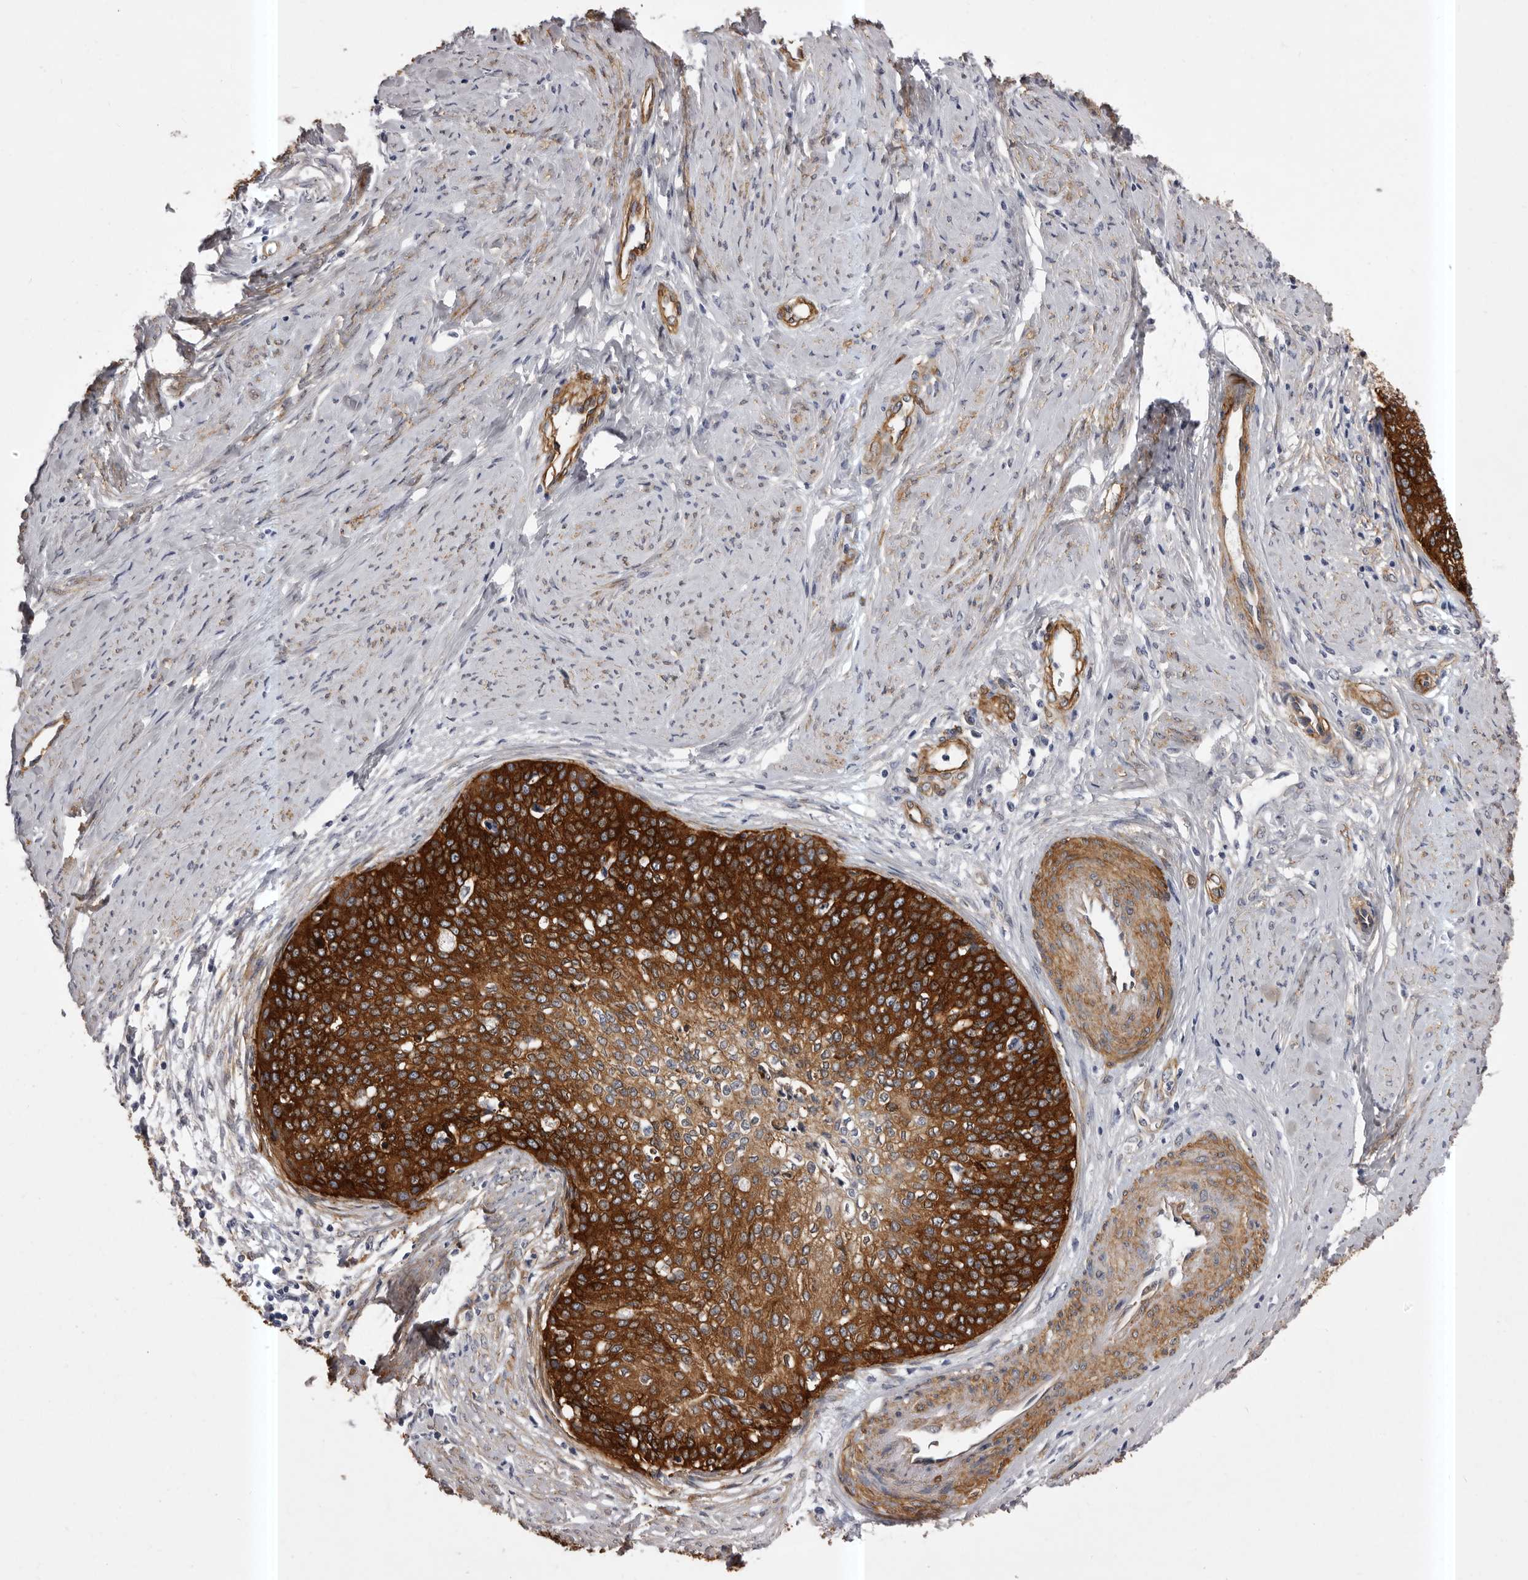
{"staining": {"intensity": "strong", "quantity": ">75%", "location": "cytoplasmic/membranous"}, "tissue": "cervical cancer", "cell_type": "Tumor cells", "image_type": "cancer", "snomed": [{"axis": "morphology", "description": "Squamous cell carcinoma, NOS"}, {"axis": "topography", "description": "Cervix"}], "caption": "A photomicrograph of human cervical cancer stained for a protein reveals strong cytoplasmic/membranous brown staining in tumor cells. Using DAB (3,3'-diaminobenzidine) (brown) and hematoxylin (blue) stains, captured at high magnification using brightfield microscopy.", "gene": "ENAH", "patient": {"sex": "female", "age": 37}}